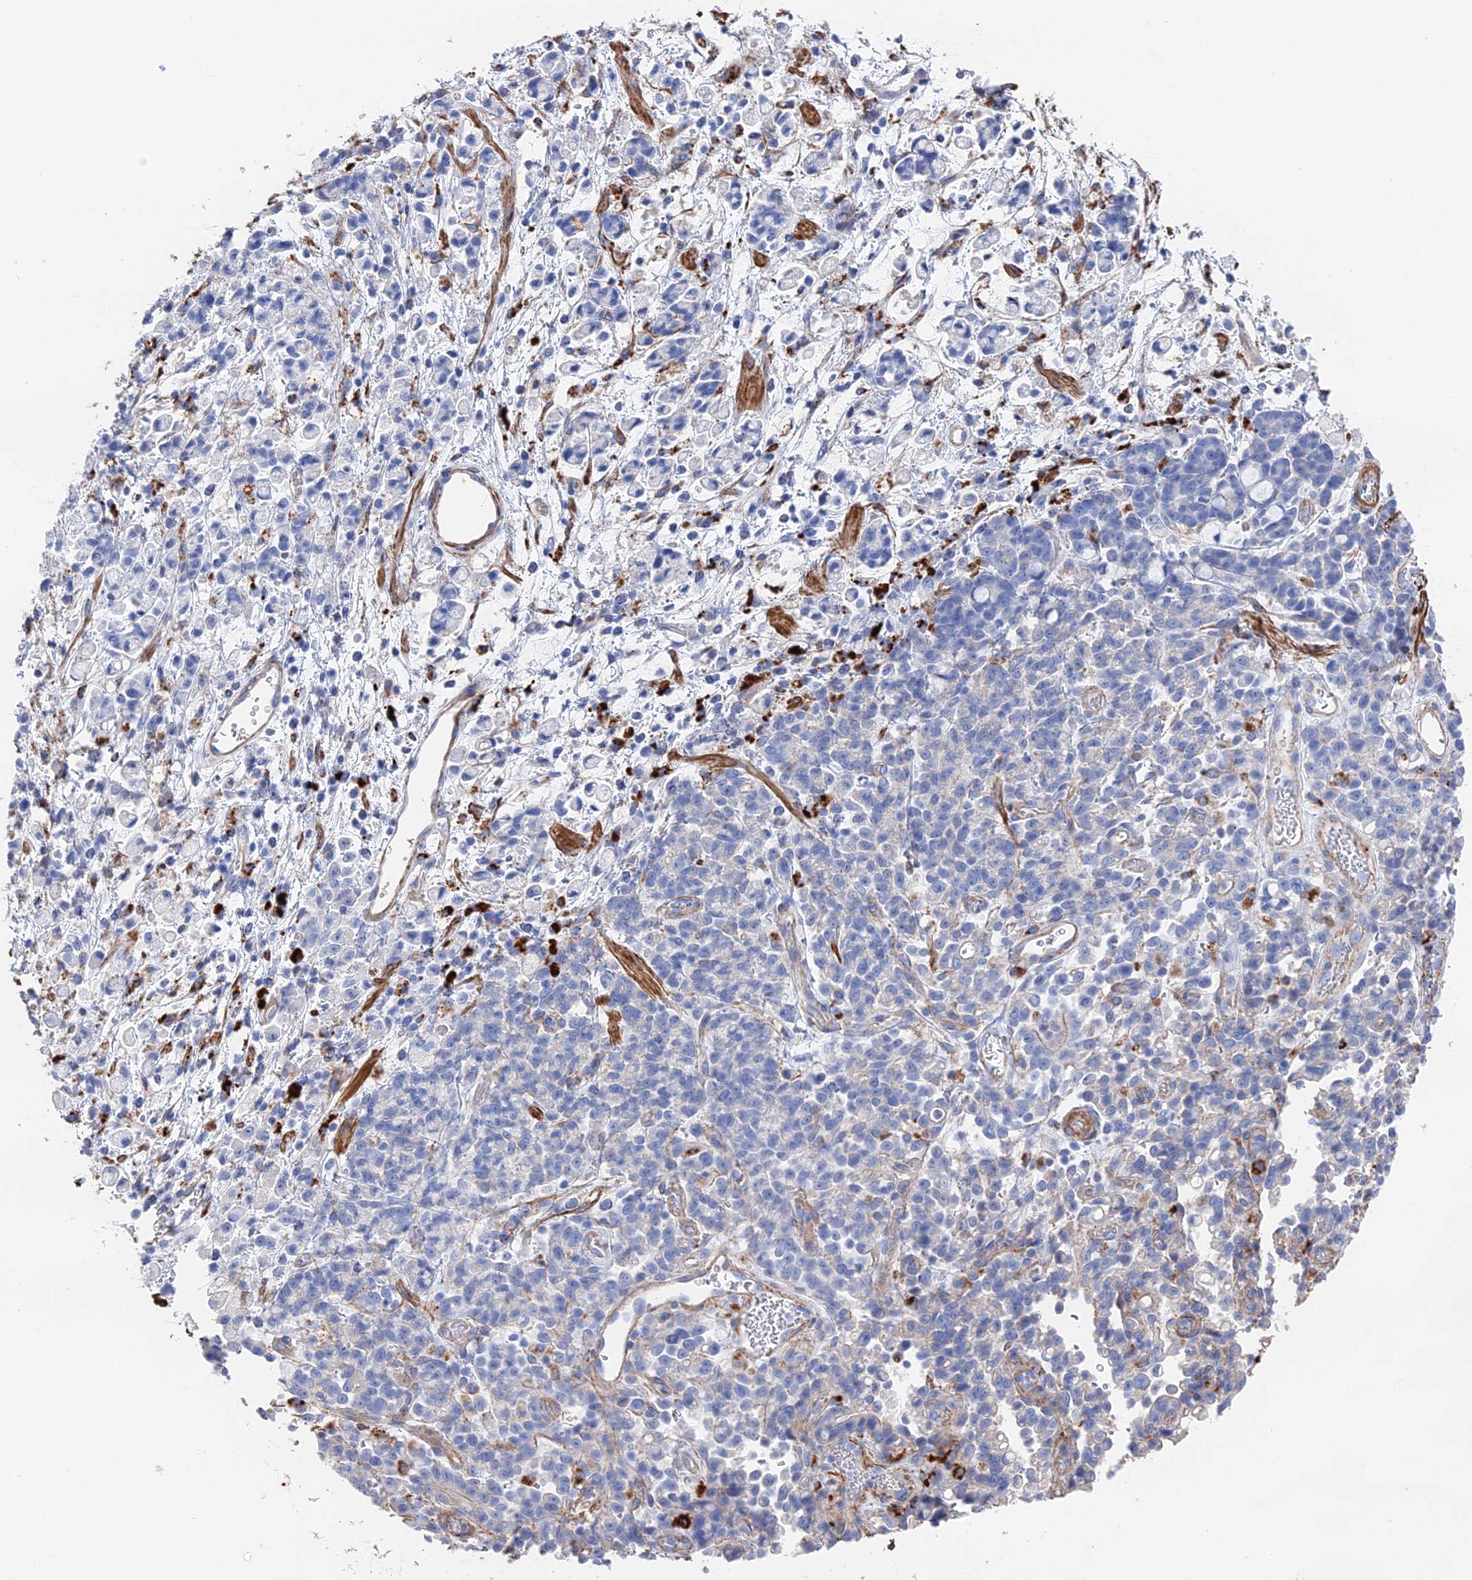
{"staining": {"intensity": "negative", "quantity": "none", "location": "none"}, "tissue": "stomach cancer", "cell_type": "Tumor cells", "image_type": "cancer", "snomed": [{"axis": "morphology", "description": "Adenocarcinoma, NOS"}, {"axis": "topography", "description": "Stomach"}], "caption": "Stomach cancer was stained to show a protein in brown. There is no significant positivity in tumor cells.", "gene": "STRA6", "patient": {"sex": "female", "age": 60}}